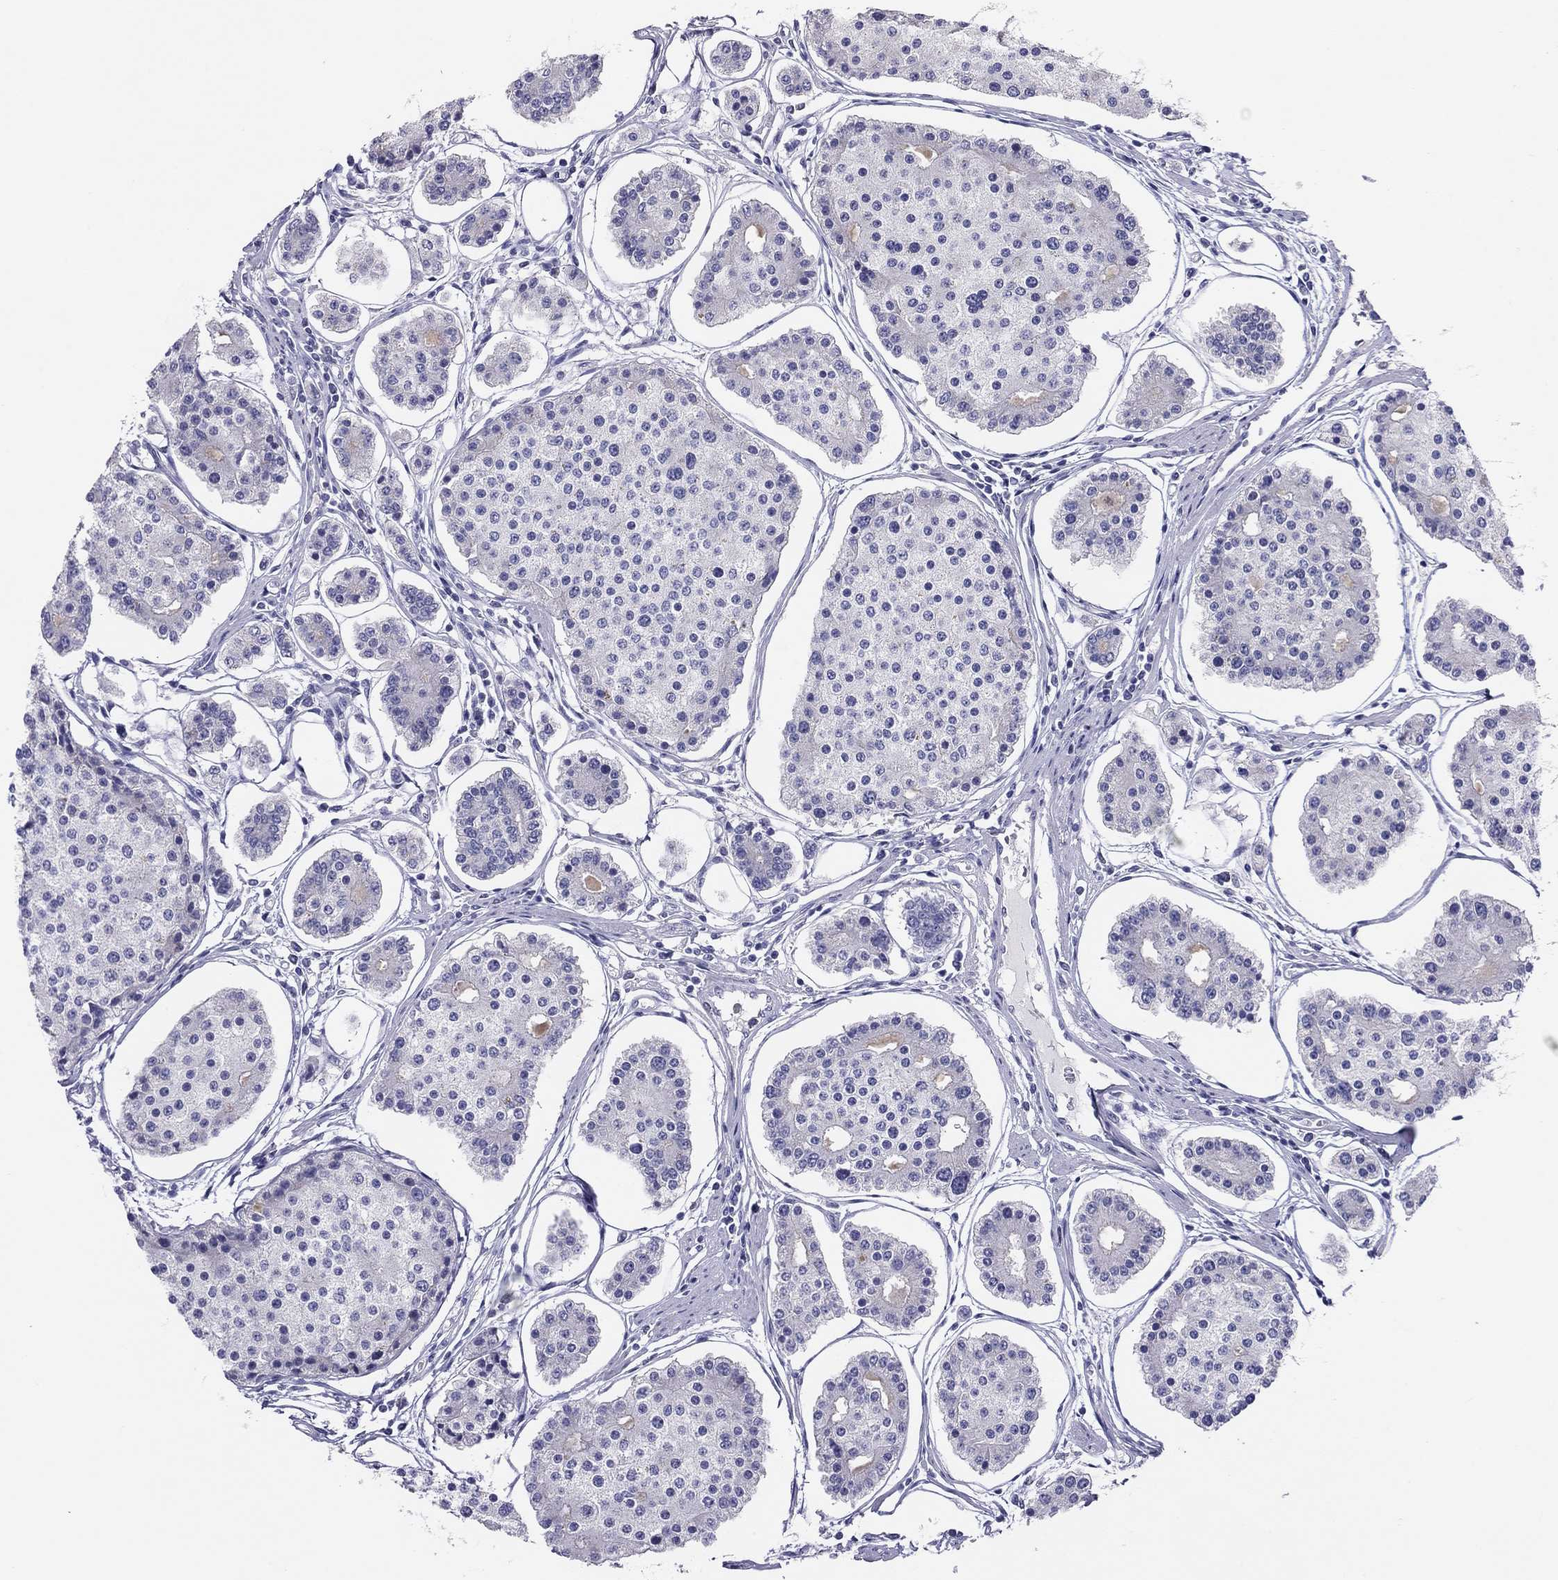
{"staining": {"intensity": "negative", "quantity": "none", "location": "none"}, "tissue": "carcinoid", "cell_type": "Tumor cells", "image_type": "cancer", "snomed": [{"axis": "morphology", "description": "Carcinoid, malignant, NOS"}, {"axis": "topography", "description": "Small intestine"}], "caption": "This is an IHC histopathology image of human carcinoid. There is no staining in tumor cells.", "gene": "MGAT4C", "patient": {"sex": "female", "age": 65}}